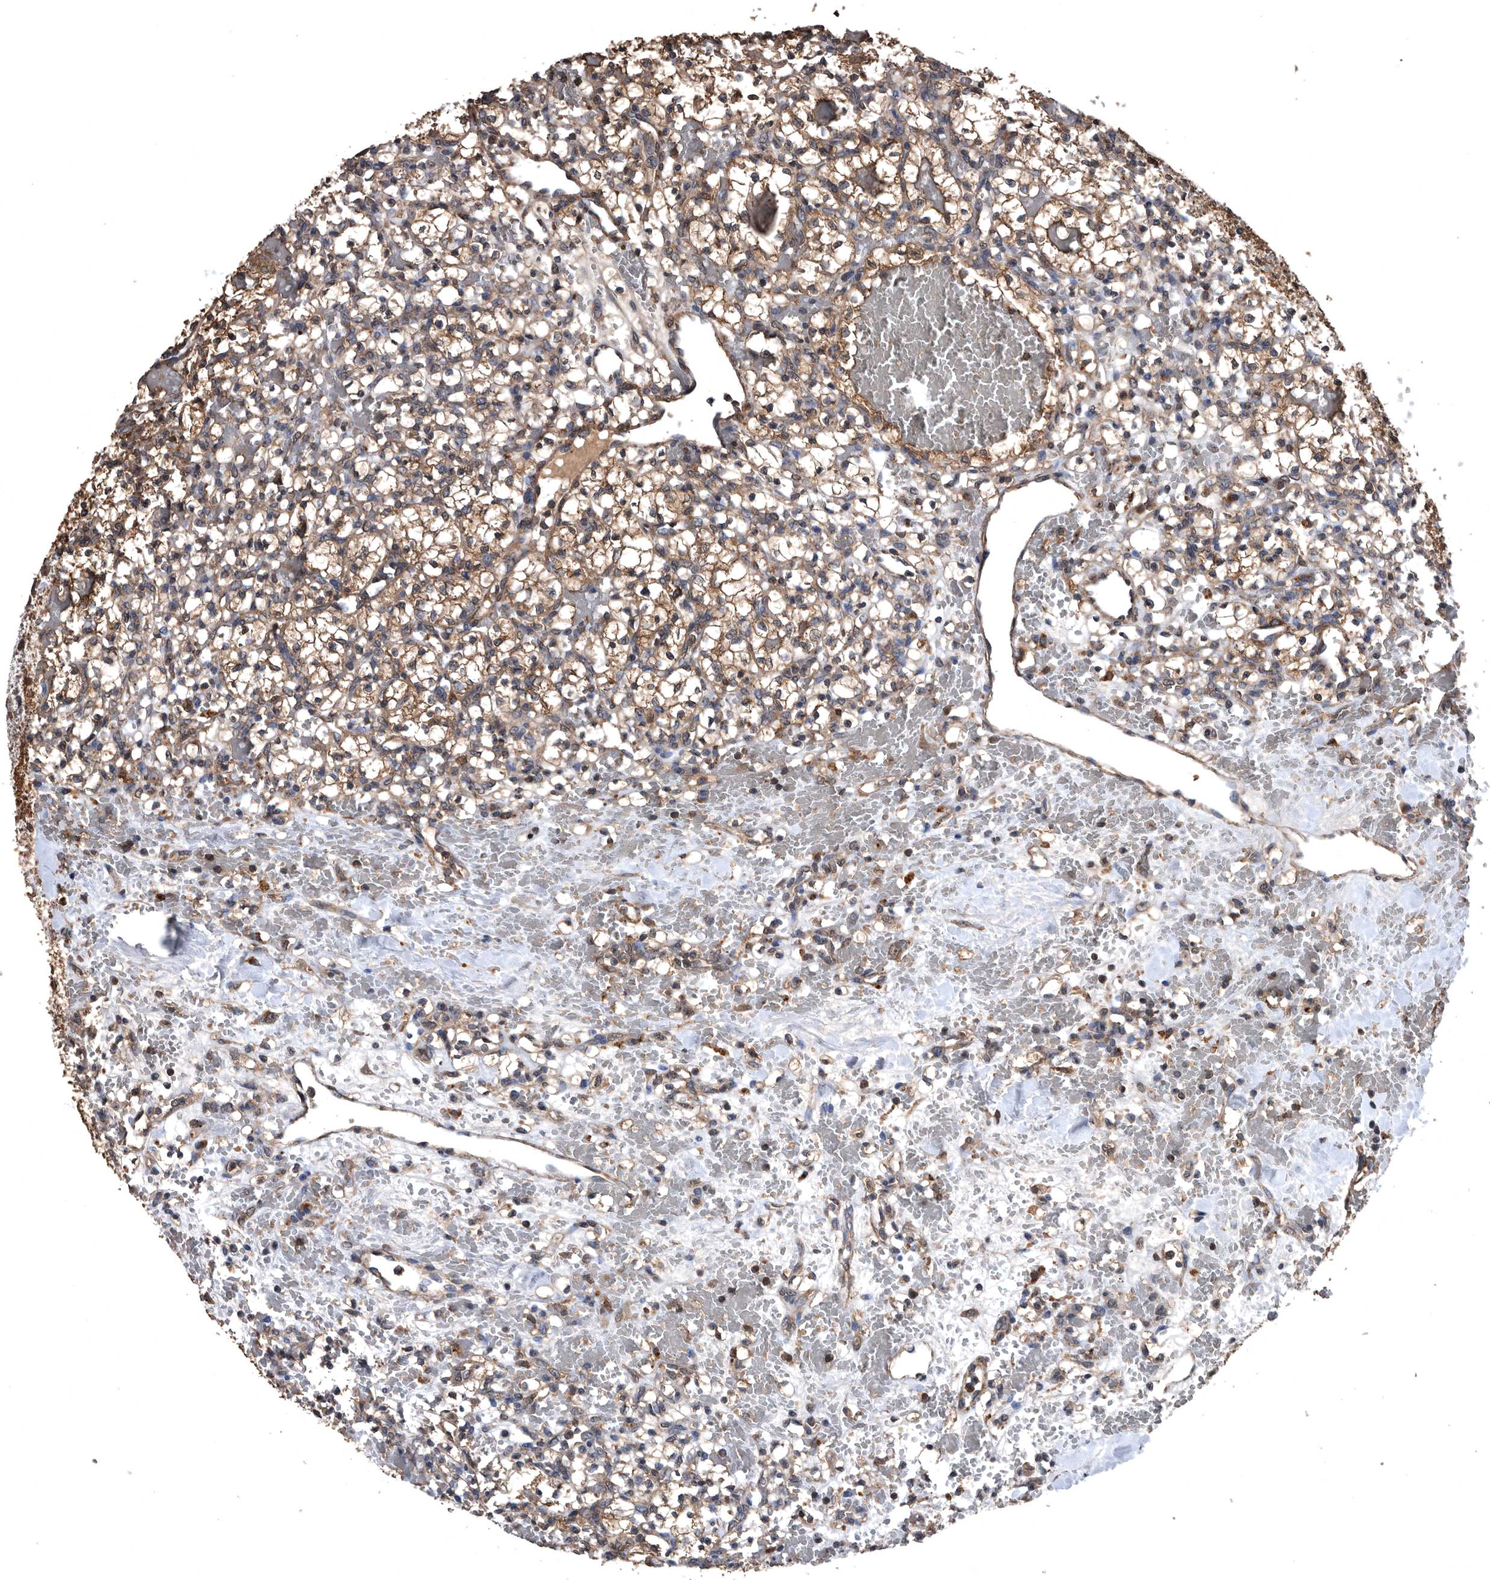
{"staining": {"intensity": "moderate", "quantity": ">75%", "location": "cytoplasmic/membranous"}, "tissue": "renal cancer", "cell_type": "Tumor cells", "image_type": "cancer", "snomed": [{"axis": "morphology", "description": "Adenocarcinoma, NOS"}, {"axis": "topography", "description": "Kidney"}], "caption": "Protein expression analysis of renal adenocarcinoma reveals moderate cytoplasmic/membranous positivity in about >75% of tumor cells. The protein is stained brown, and the nuclei are stained in blue (DAB (3,3'-diaminobenzidine) IHC with brightfield microscopy, high magnification).", "gene": "NRBP1", "patient": {"sex": "female", "age": 60}}